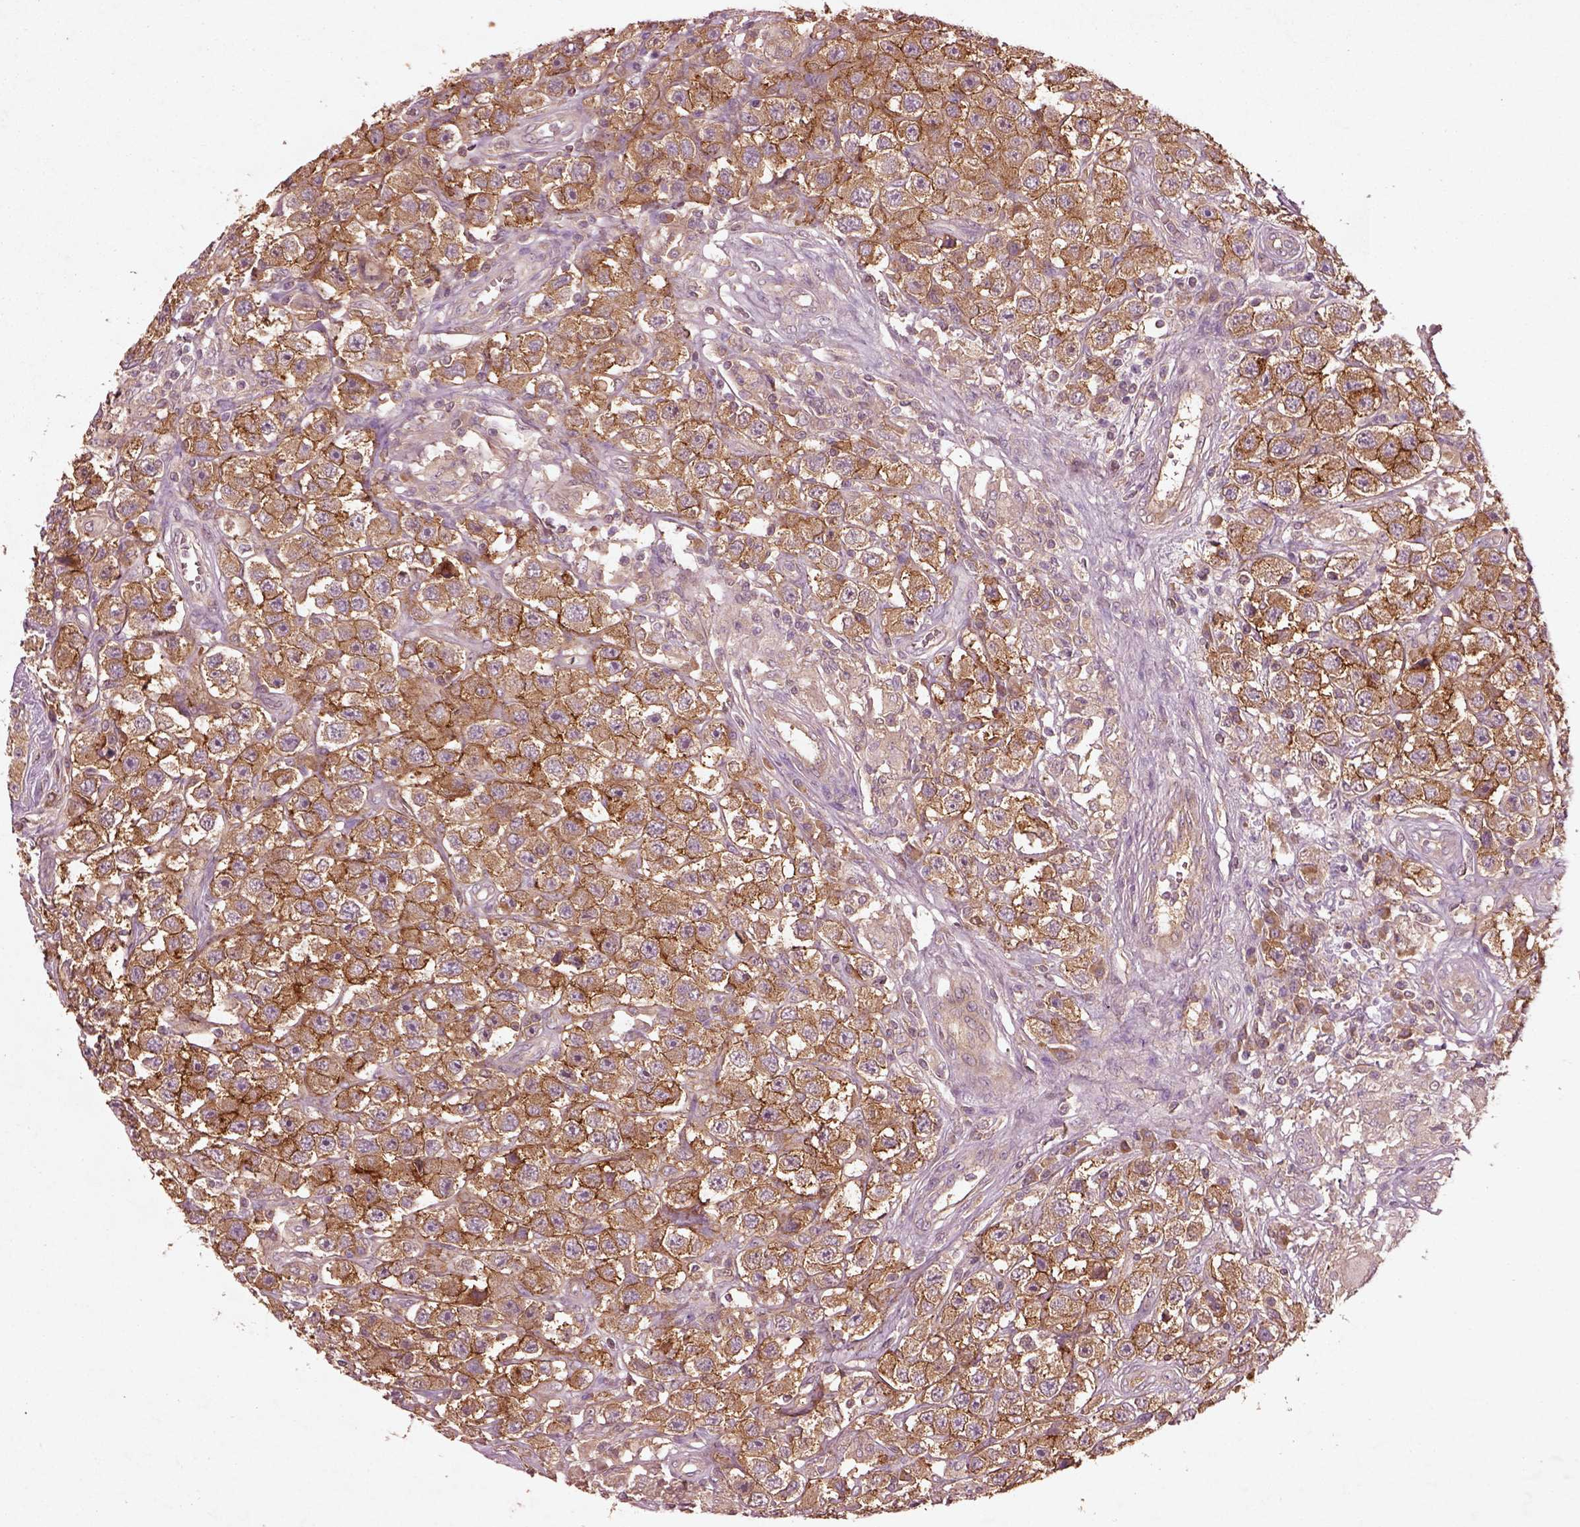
{"staining": {"intensity": "strong", "quantity": ">75%", "location": "cytoplasmic/membranous"}, "tissue": "testis cancer", "cell_type": "Tumor cells", "image_type": "cancer", "snomed": [{"axis": "morphology", "description": "Seminoma, NOS"}, {"axis": "topography", "description": "Testis"}], "caption": "A brown stain highlights strong cytoplasmic/membranous positivity of a protein in human testis cancer tumor cells.", "gene": "FAM234A", "patient": {"sex": "male", "age": 45}}